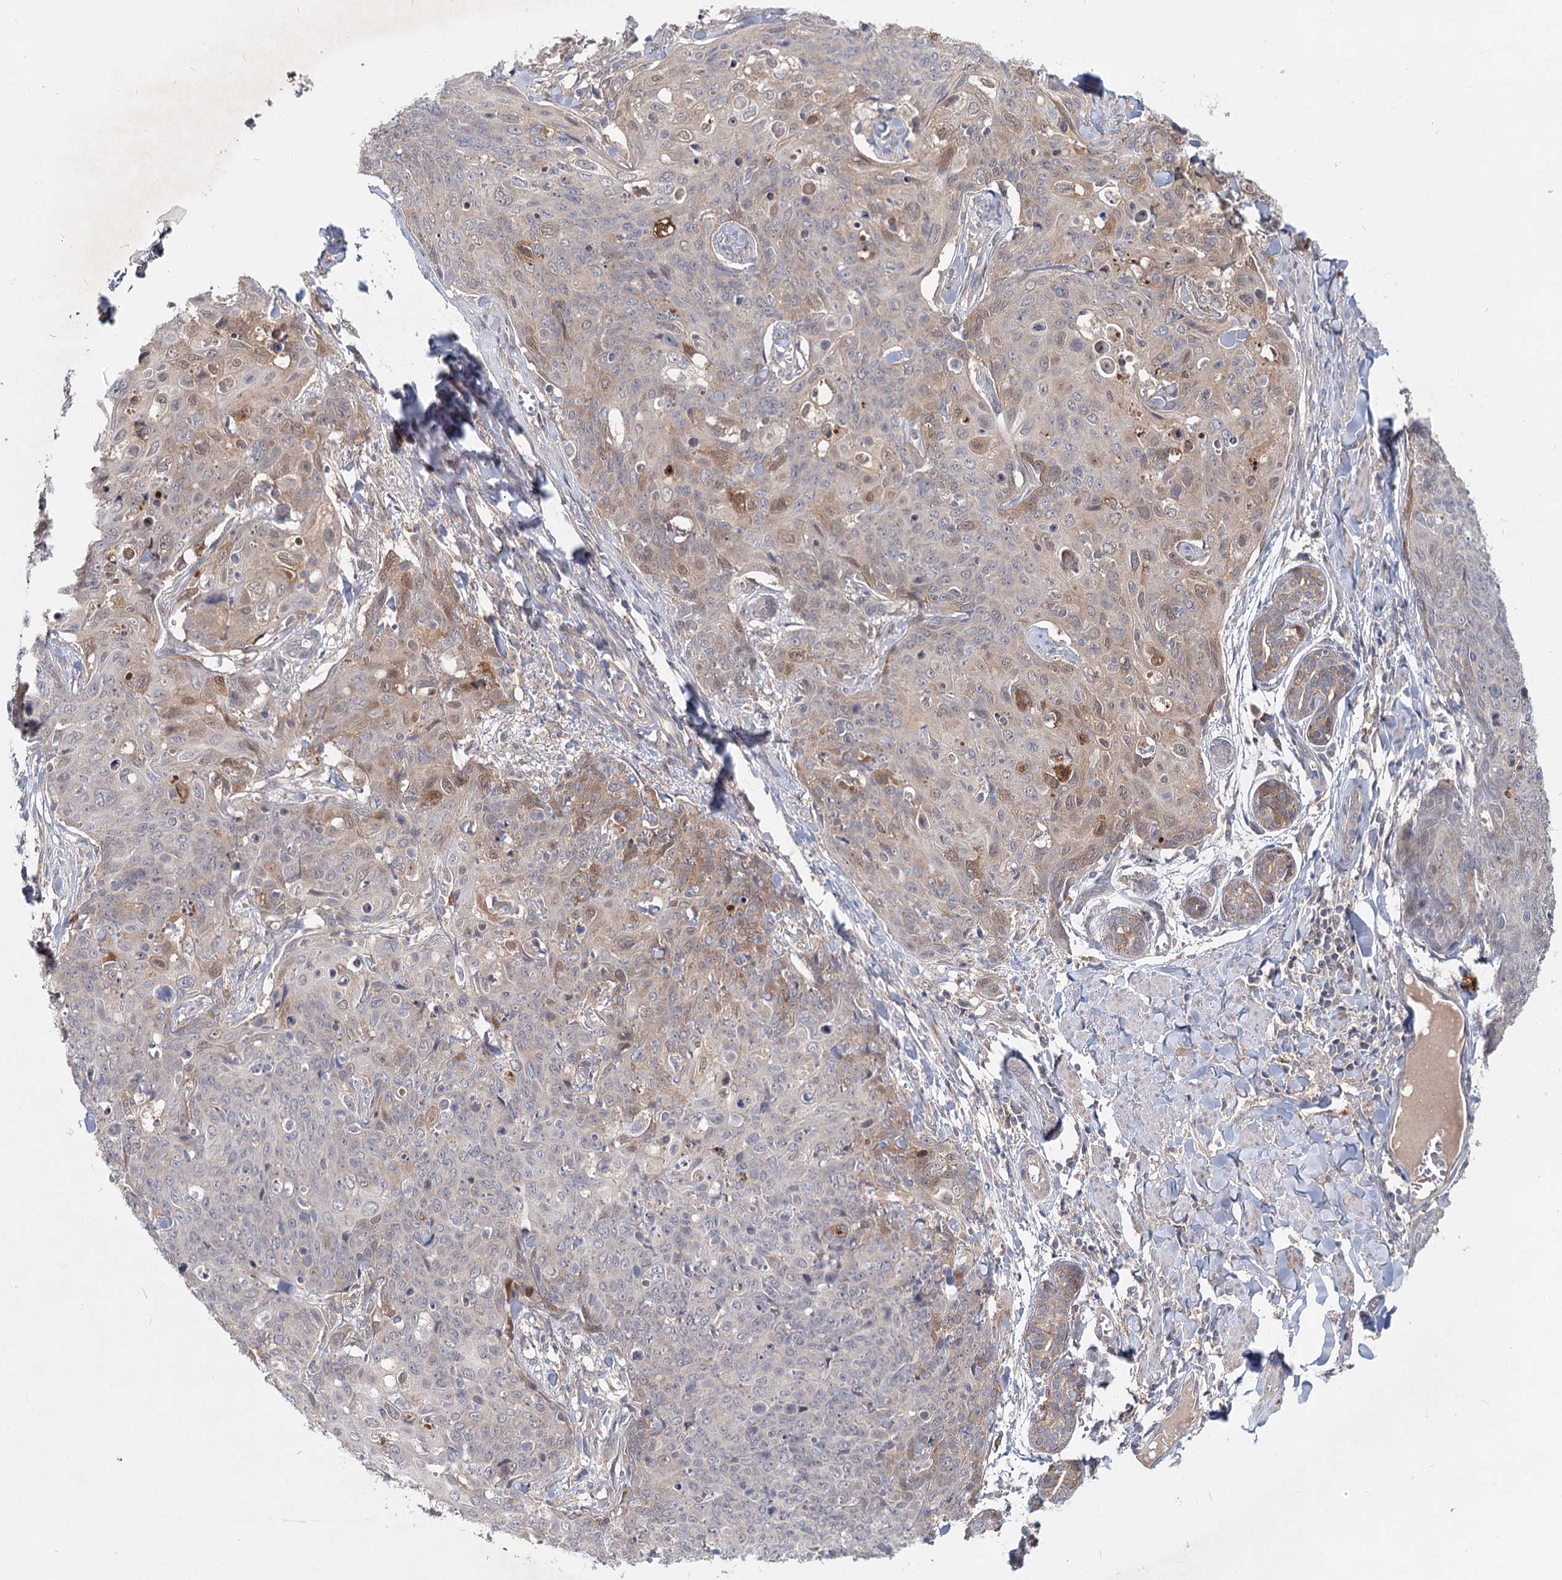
{"staining": {"intensity": "weak", "quantity": "<25%", "location": "cytoplasmic/membranous"}, "tissue": "skin cancer", "cell_type": "Tumor cells", "image_type": "cancer", "snomed": [{"axis": "morphology", "description": "Squamous cell carcinoma, NOS"}, {"axis": "topography", "description": "Skin"}, {"axis": "topography", "description": "Vulva"}], "caption": "The image reveals no staining of tumor cells in skin squamous cell carcinoma. (DAB immunohistochemistry (IHC), high magnification).", "gene": "AP3B1", "patient": {"sex": "female", "age": 85}}